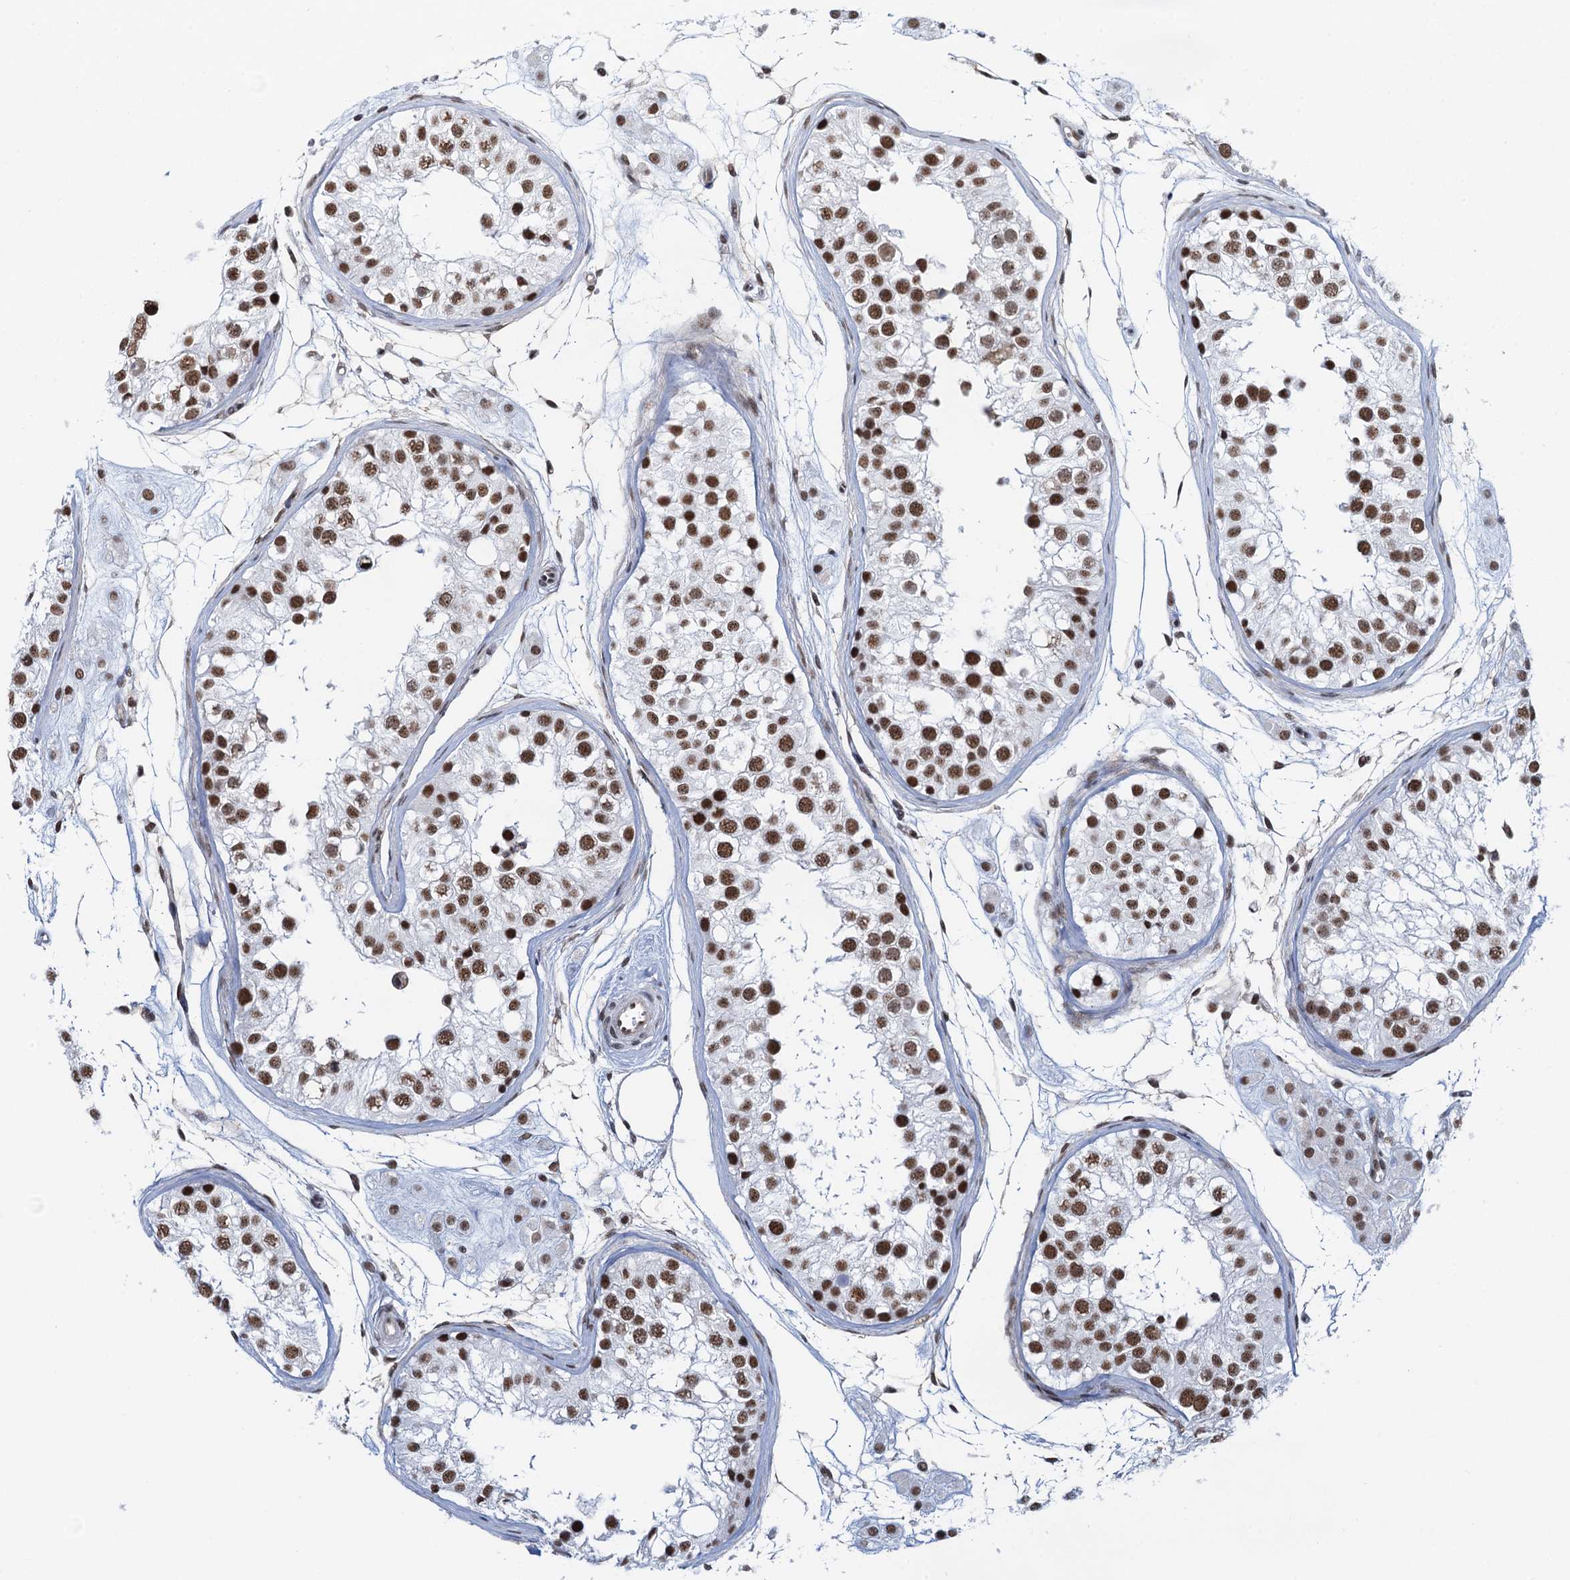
{"staining": {"intensity": "strong", "quantity": ">75%", "location": "nuclear"}, "tissue": "testis", "cell_type": "Cells in seminiferous ducts", "image_type": "normal", "snomed": [{"axis": "morphology", "description": "Normal tissue, NOS"}, {"axis": "morphology", "description": "Adenocarcinoma, metastatic, NOS"}, {"axis": "topography", "description": "Testis"}], "caption": "Protein expression analysis of normal testis demonstrates strong nuclear expression in approximately >75% of cells in seminiferous ducts. Ihc stains the protein of interest in brown and the nuclei are stained blue.", "gene": "ZNF609", "patient": {"sex": "male", "age": 26}}